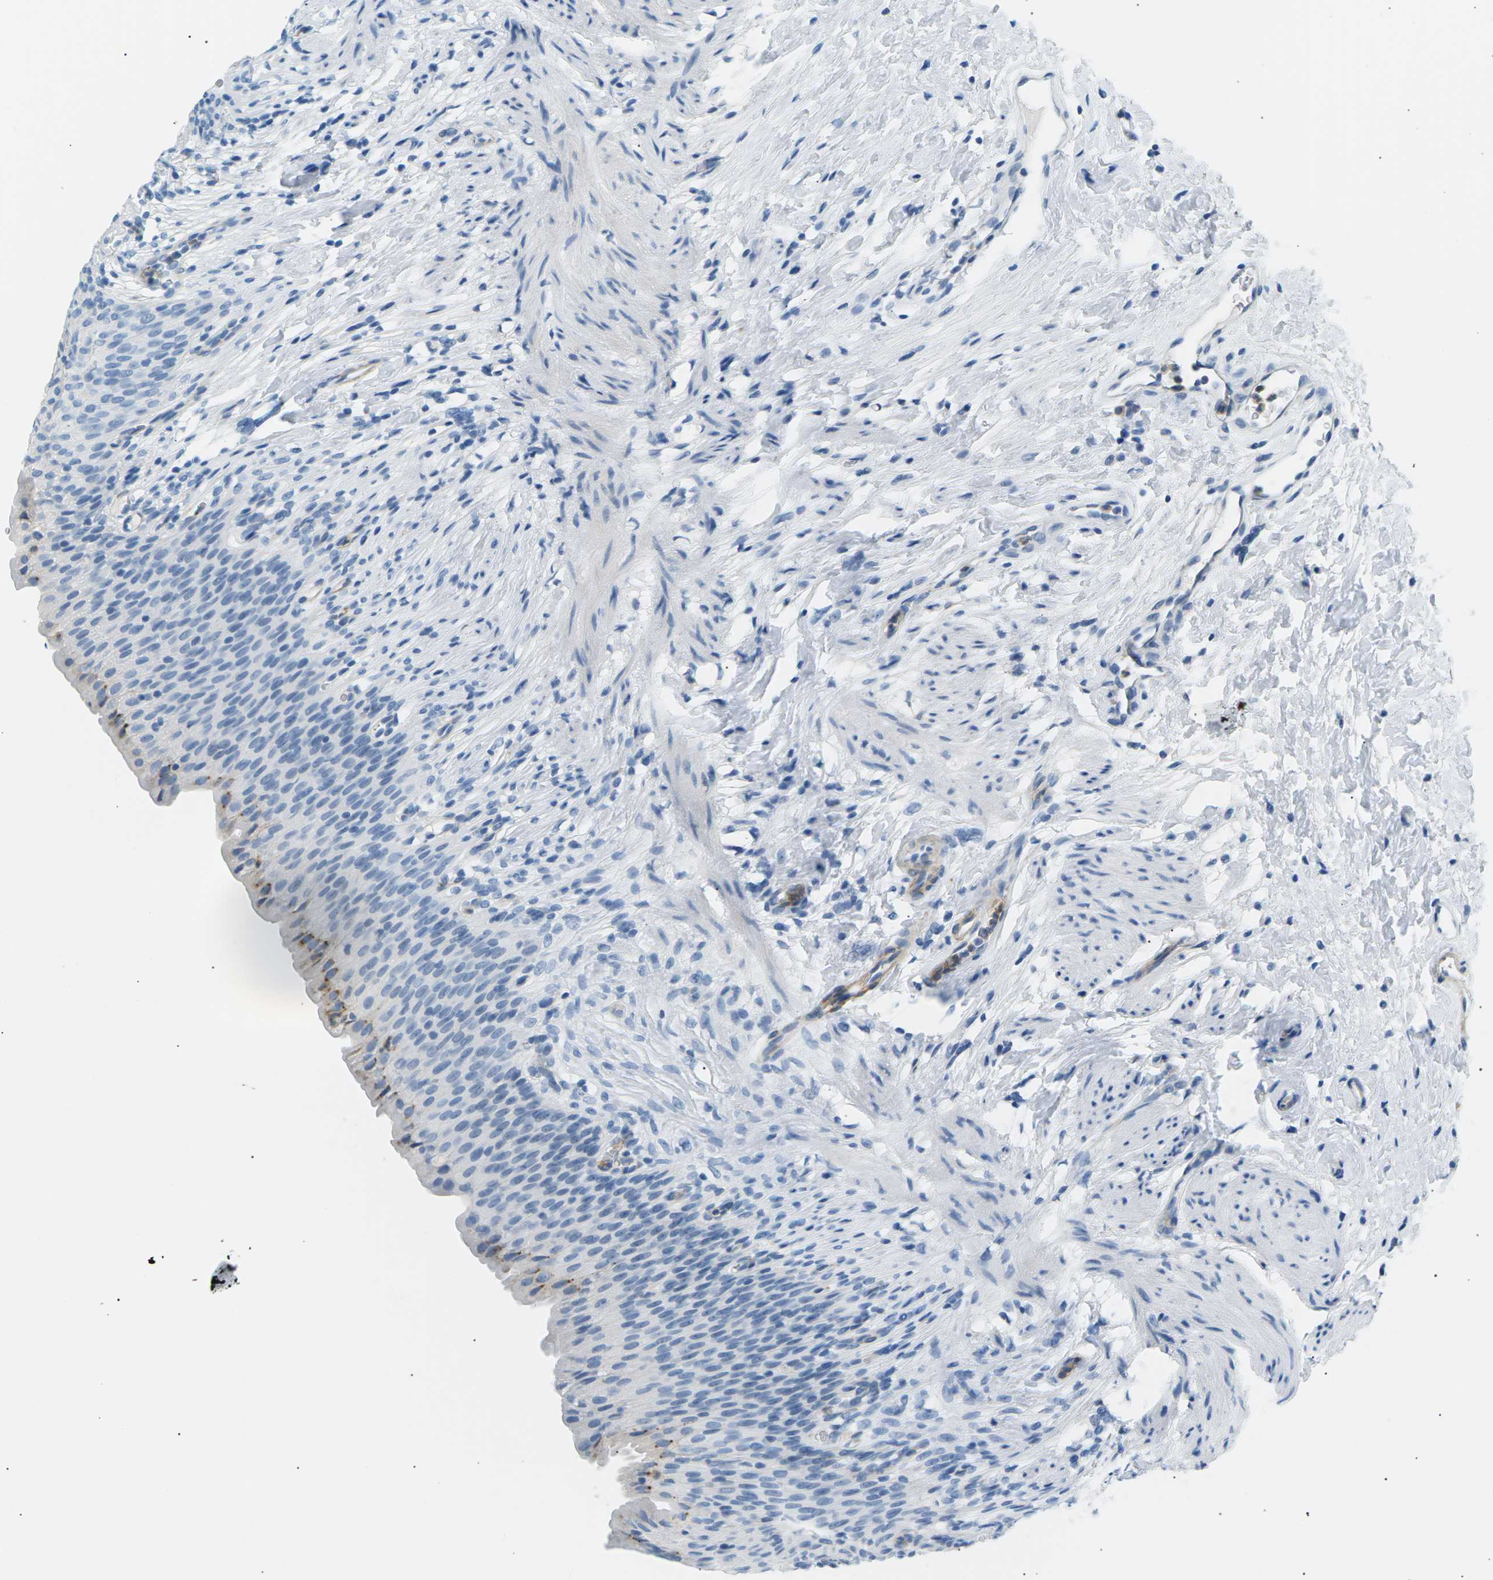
{"staining": {"intensity": "moderate", "quantity": "<25%", "location": "cytoplasmic/membranous"}, "tissue": "urinary bladder", "cell_type": "Urothelial cells", "image_type": "normal", "snomed": [{"axis": "morphology", "description": "Normal tissue, NOS"}, {"axis": "topography", "description": "Urinary bladder"}], "caption": "Normal urinary bladder displays moderate cytoplasmic/membranous staining in about <25% of urothelial cells.", "gene": "SEPTIN5", "patient": {"sex": "female", "age": 79}}